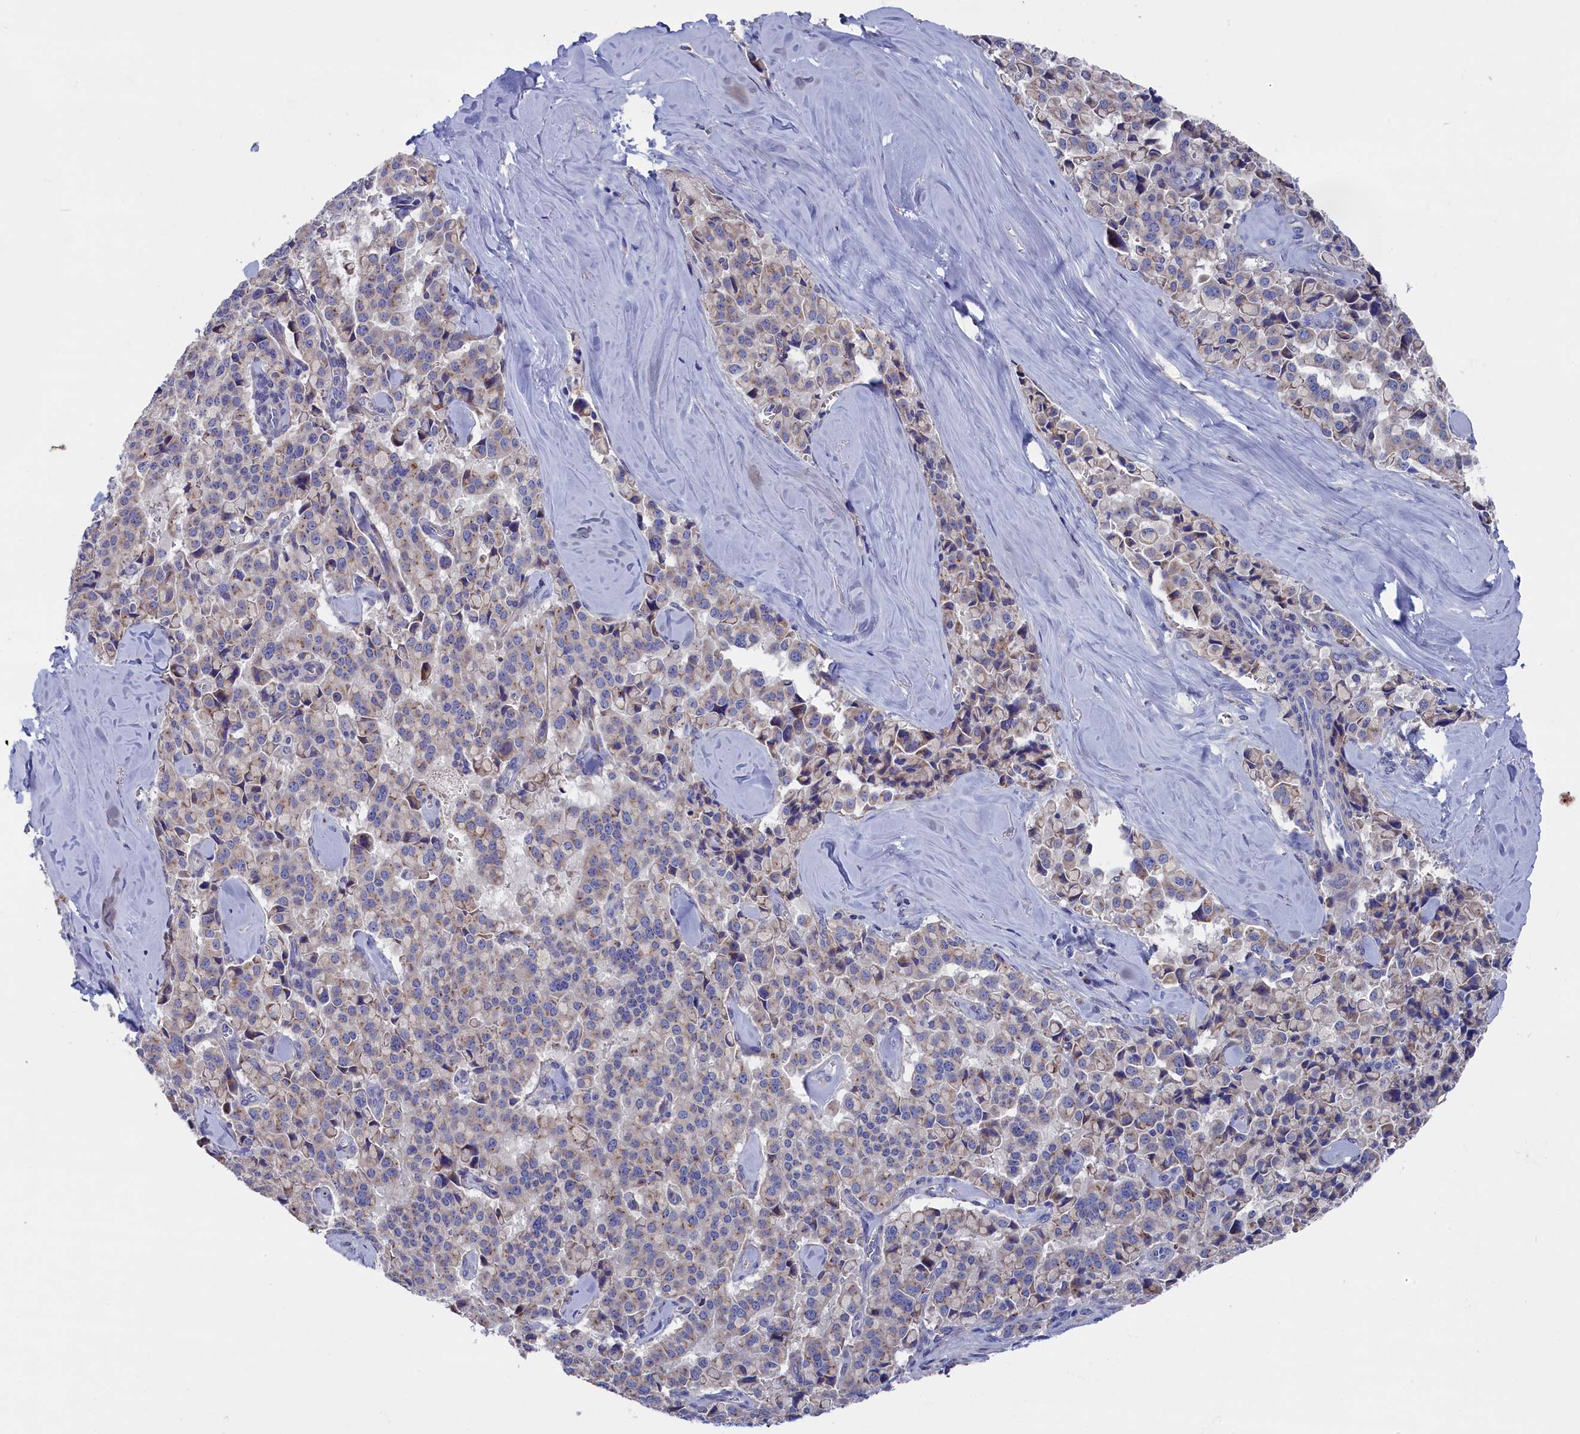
{"staining": {"intensity": "negative", "quantity": "none", "location": "none"}, "tissue": "pancreatic cancer", "cell_type": "Tumor cells", "image_type": "cancer", "snomed": [{"axis": "morphology", "description": "Adenocarcinoma, NOS"}, {"axis": "topography", "description": "Pancreas"}], "caption": "Immunohistochemical staining of human adenocarcinoma (pancreatic) displays no significant staining in tumor cells. (DAB immunohistochemistry (IHC) with hematoxylin counter stain).", "gene": "GPR108", "patient": {"sex": "male", "age": 65}}